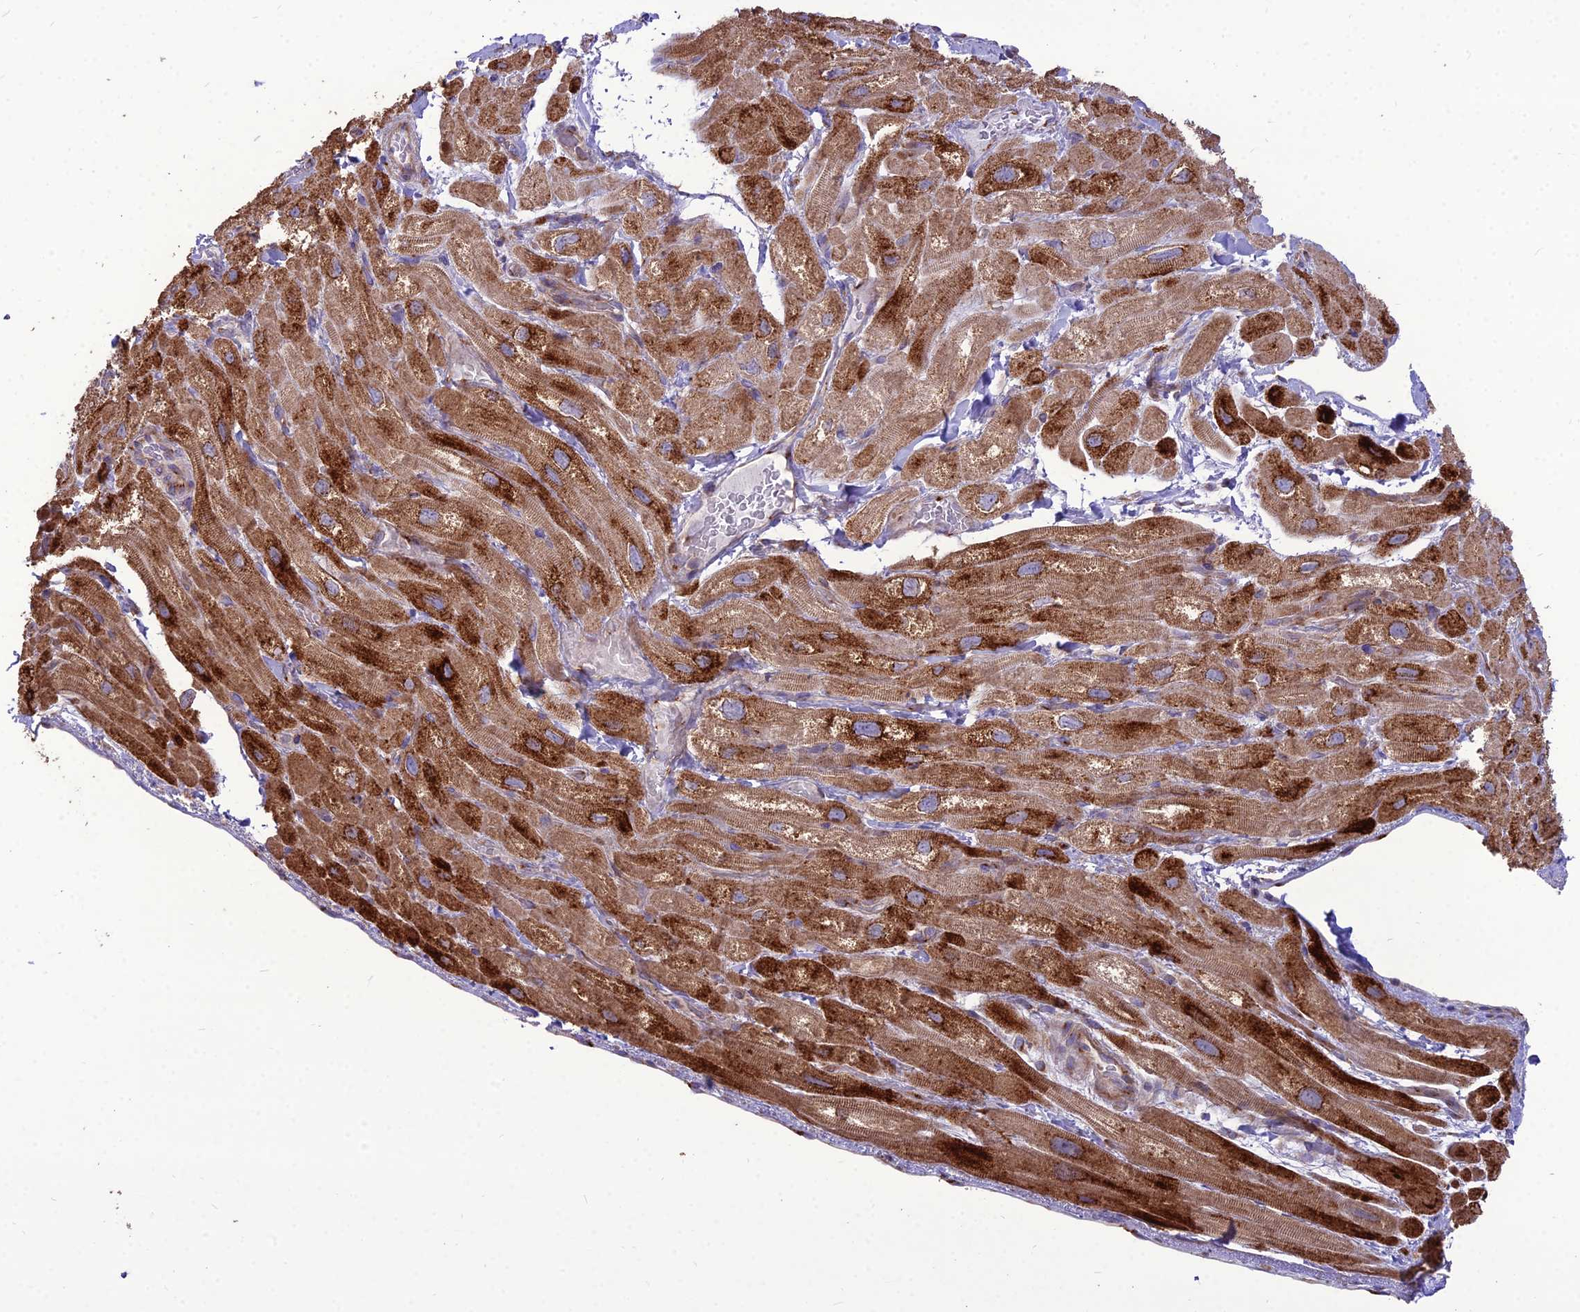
{"staining": {"intensity": "strong", "quantity": "<25%", "location": "cytoplasmic/membranous"}, "tissue": "heart muscle", "cell_type": "Cardiomyocytes", "image_type": "normal", "snomed": [{"axis": "morphology", "description": "Normal tissue, NOS"}, {"axis": "topography", "description": "Heart"}], "caption": "The photomicrograph exhibits staining of unremarkable heart muscle, revealing strong cytoplasmic/membranous protein positivity (brown color) within cardiomyocytes.", "gene": "SPRYD7", "patient": {"sex": "male", "age": 65}}